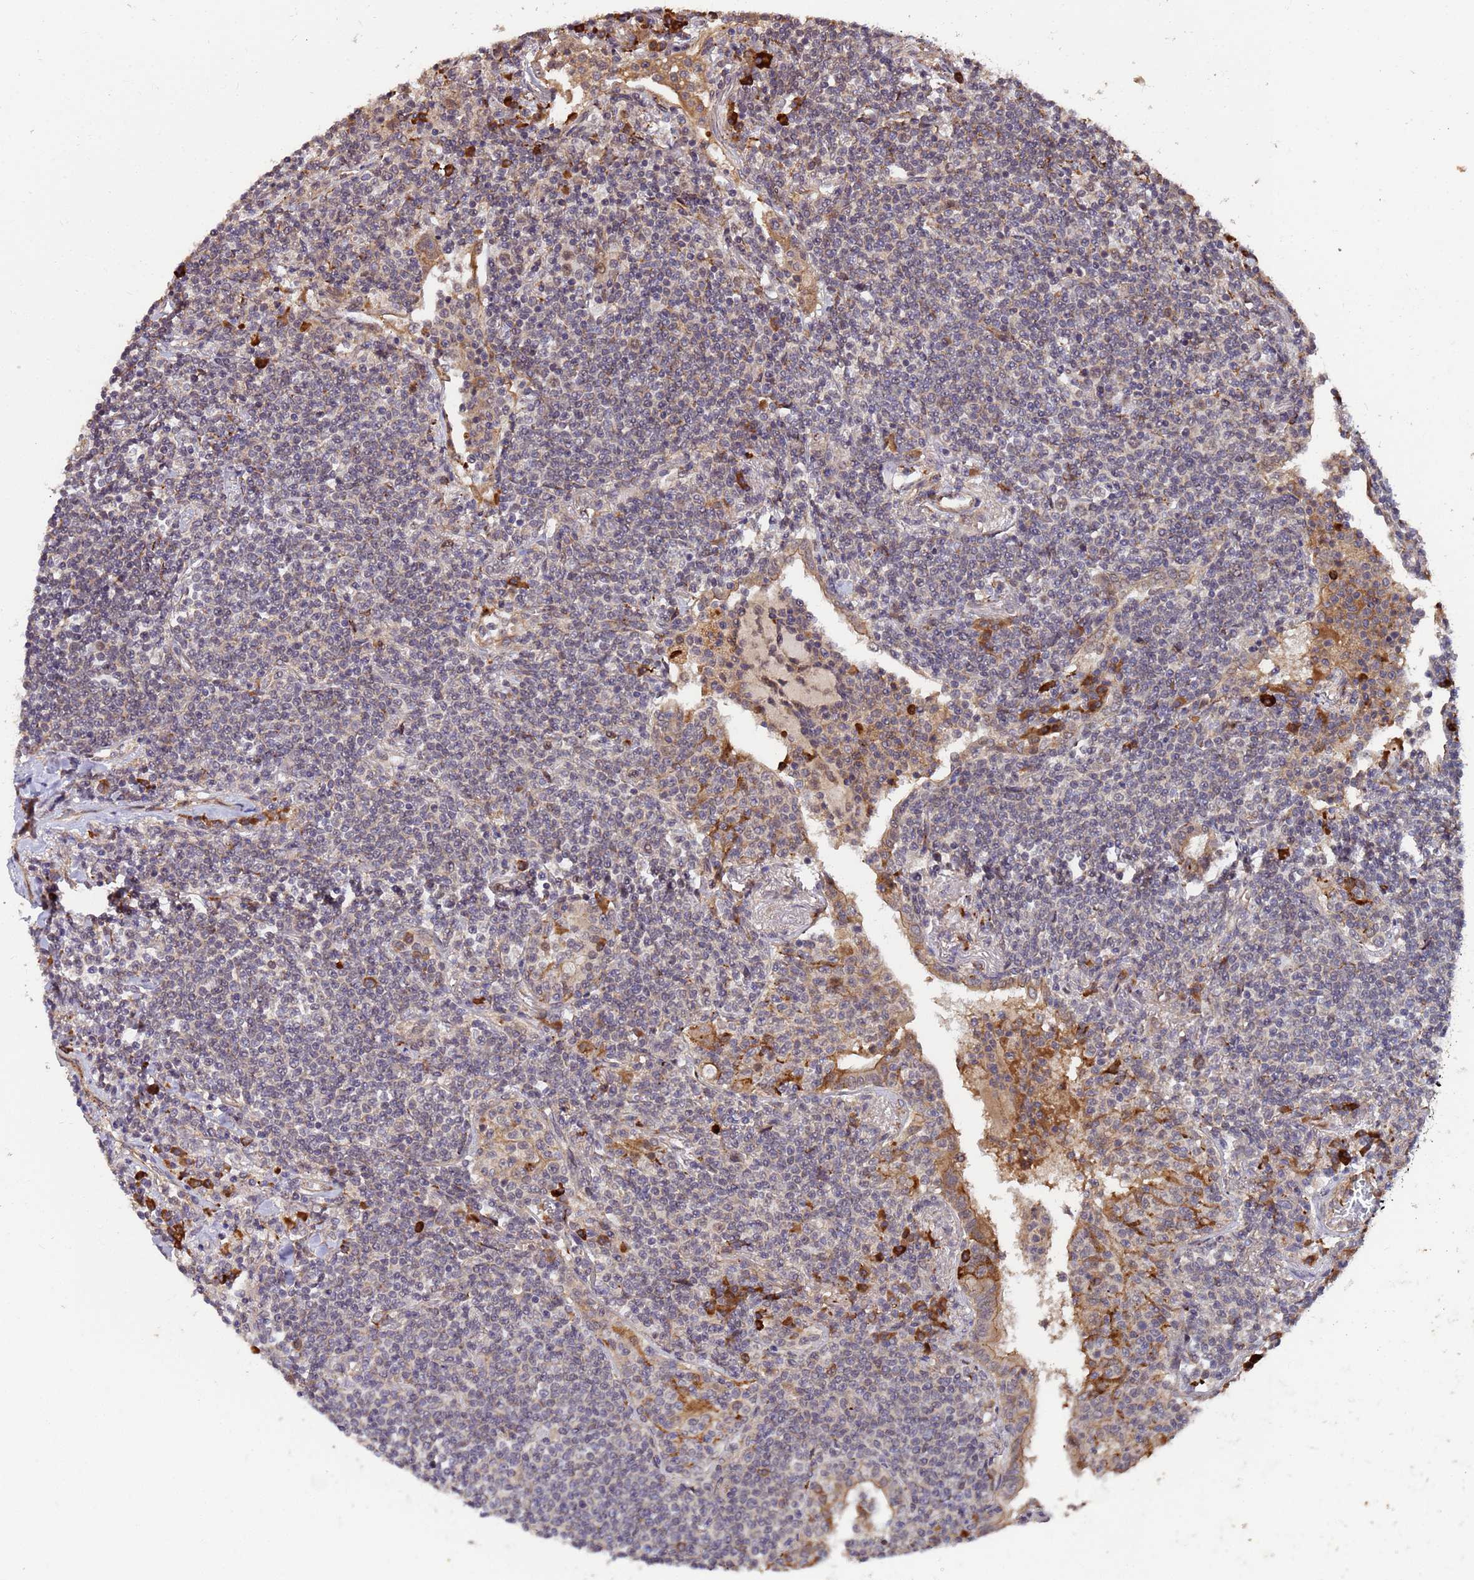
{"staining": {"intensity": "weak", "quantity": "<25%", "location": "cytoplasmic/membranous"}, "tissue": "lymphoma", "cell_type": "Tumor cells", "image_type": "cancer", "snomed": [{"axis": "morphology", "description": "Malignant lymphoma, non-Hodgkin's type, Low grade"}, {"axis": "topography", "description": "Lung"}], "caption": "Tumor cells show no significant protein expression in malignant lymphoma, non-Hodgkin's type (low-grade).", "gene": "ZNF619", "patient": {"sex": "female", "age": 71}}